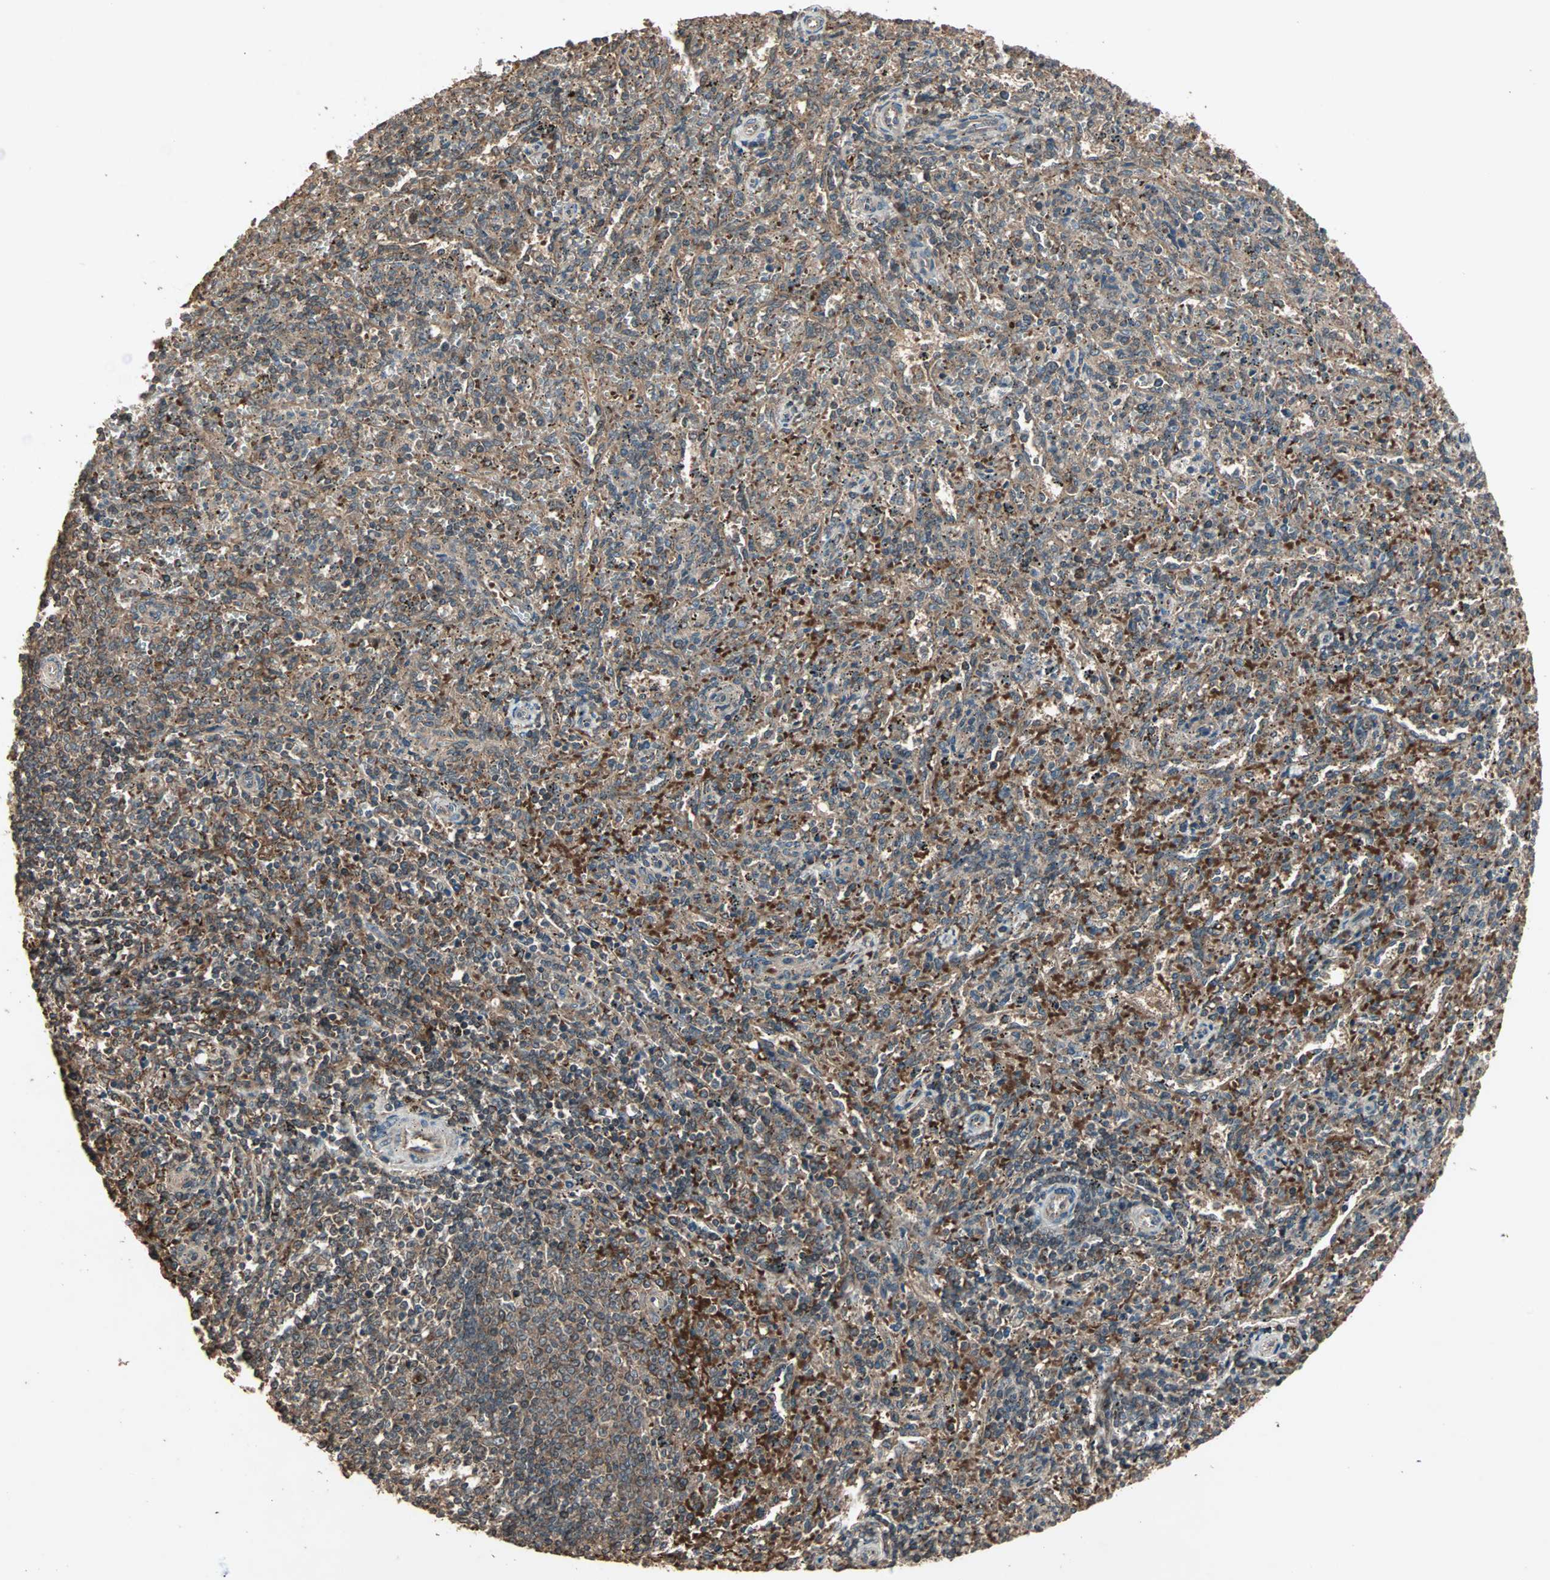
{"staining": {"intensity": "moderate", "quantity": ">75%", "location": "cytoplasmic/membranous"}, "tissue": "spleen", "cell_type": "Cells in red pulp", "image_type": "normal", "snomed": [{"axis": "morphology", "description": "Normal tissue, NOS"}, {"axis": "topography", "description": "Spleen"}], "caption": "Human spleen stained with a brown dye reveals moderate cytoplasmic/membranous positive staining in about >75% of cells in red pulp.", "gene": "UBAC1", "patient": {"sex": "female", "age": 10}}